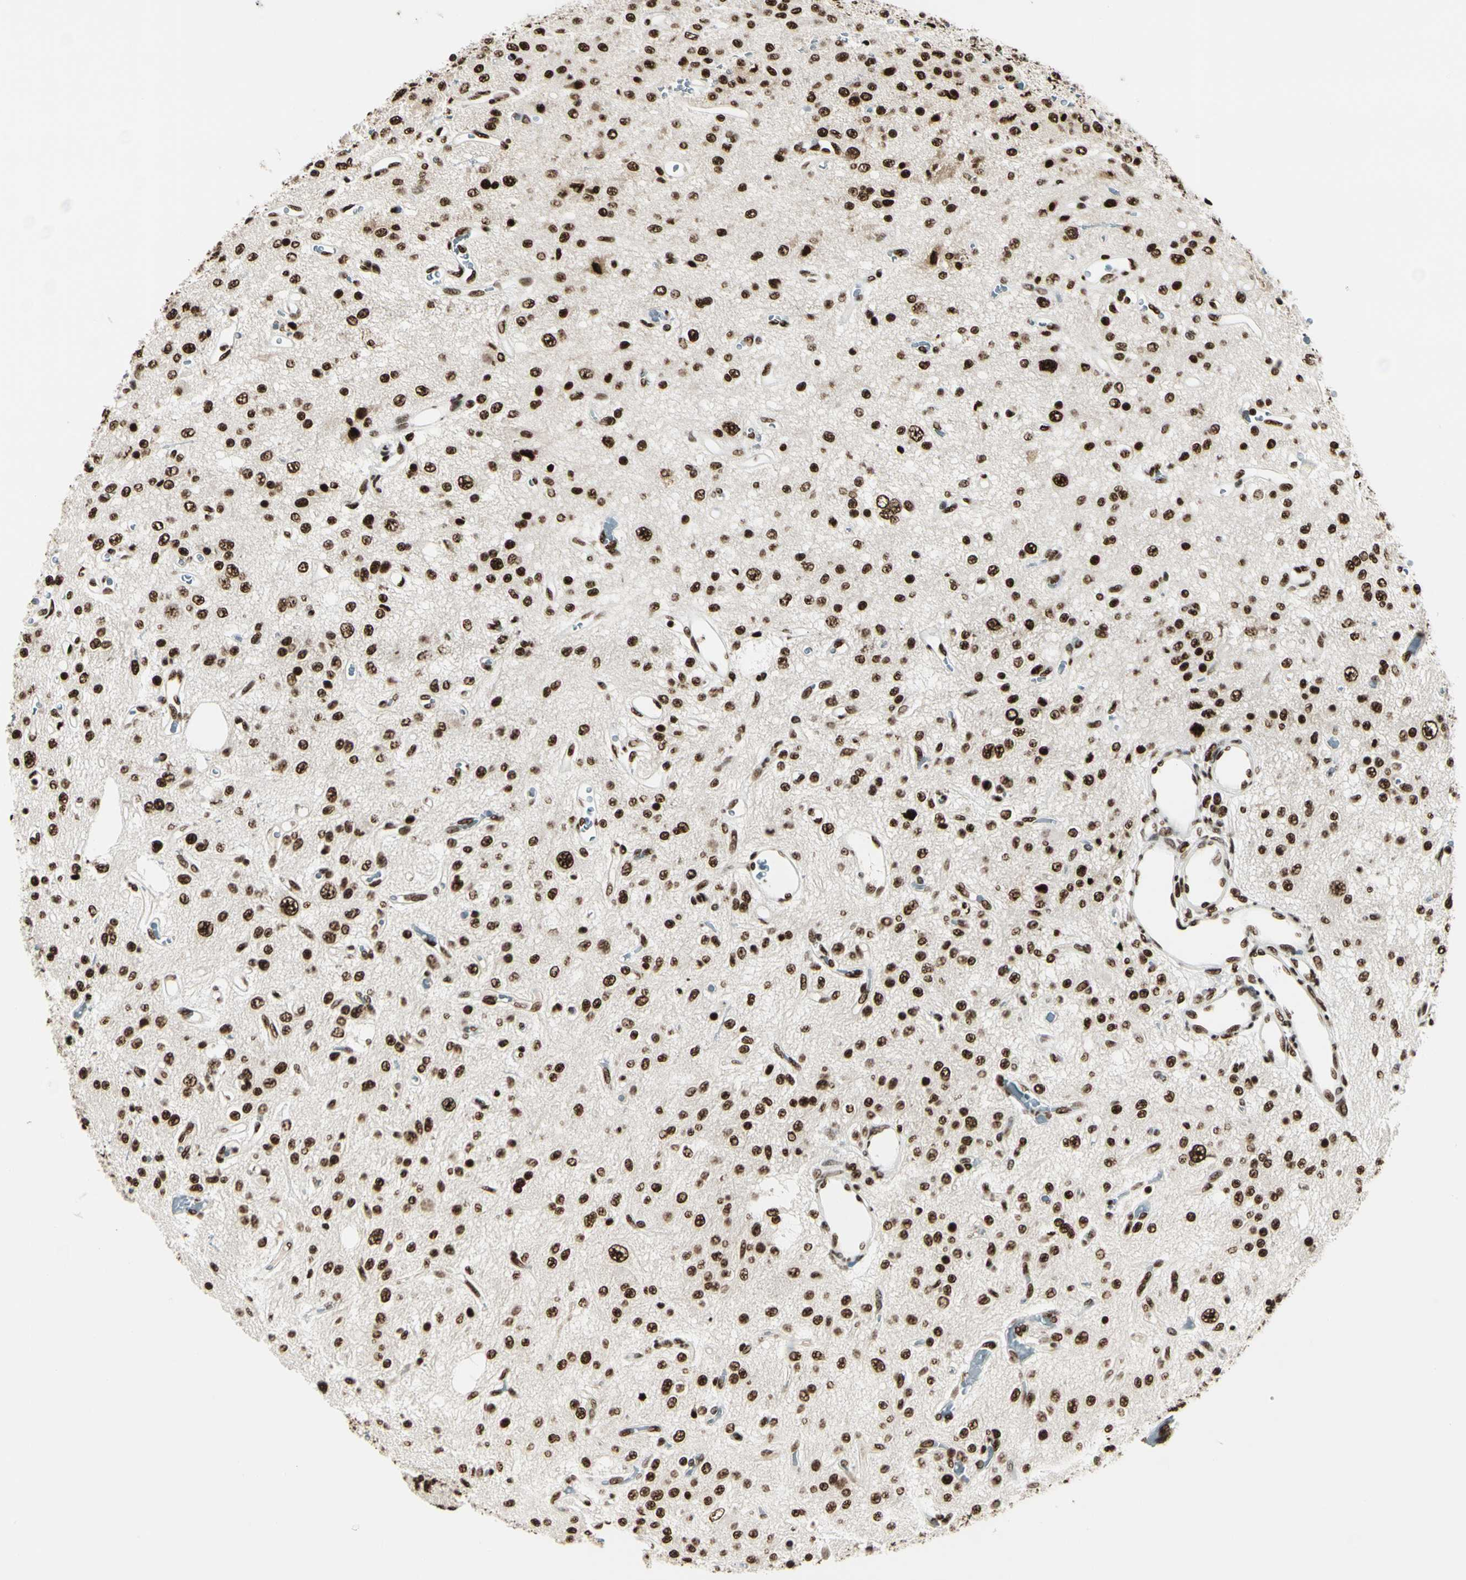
{"staining": {"intensity": "strong", "quantity": ">75%", "location": "nuclear"}, "tissue": "glioma", "cell_type": "Tumor cells", "image_type": "cancer", "snomed": [{"axis": "morphology", "description": "Glioma, malignant, Low grade"}, {"axis": "topography", "description": "Brain"}], "caption": "Human malignant glioma (low-grade) stained for a protein (brown) shows strong nuclear positive expression in about >75% of tumor cells.", "gene": "CCAR1", "patient": {"sex": "male", "age": 38}}